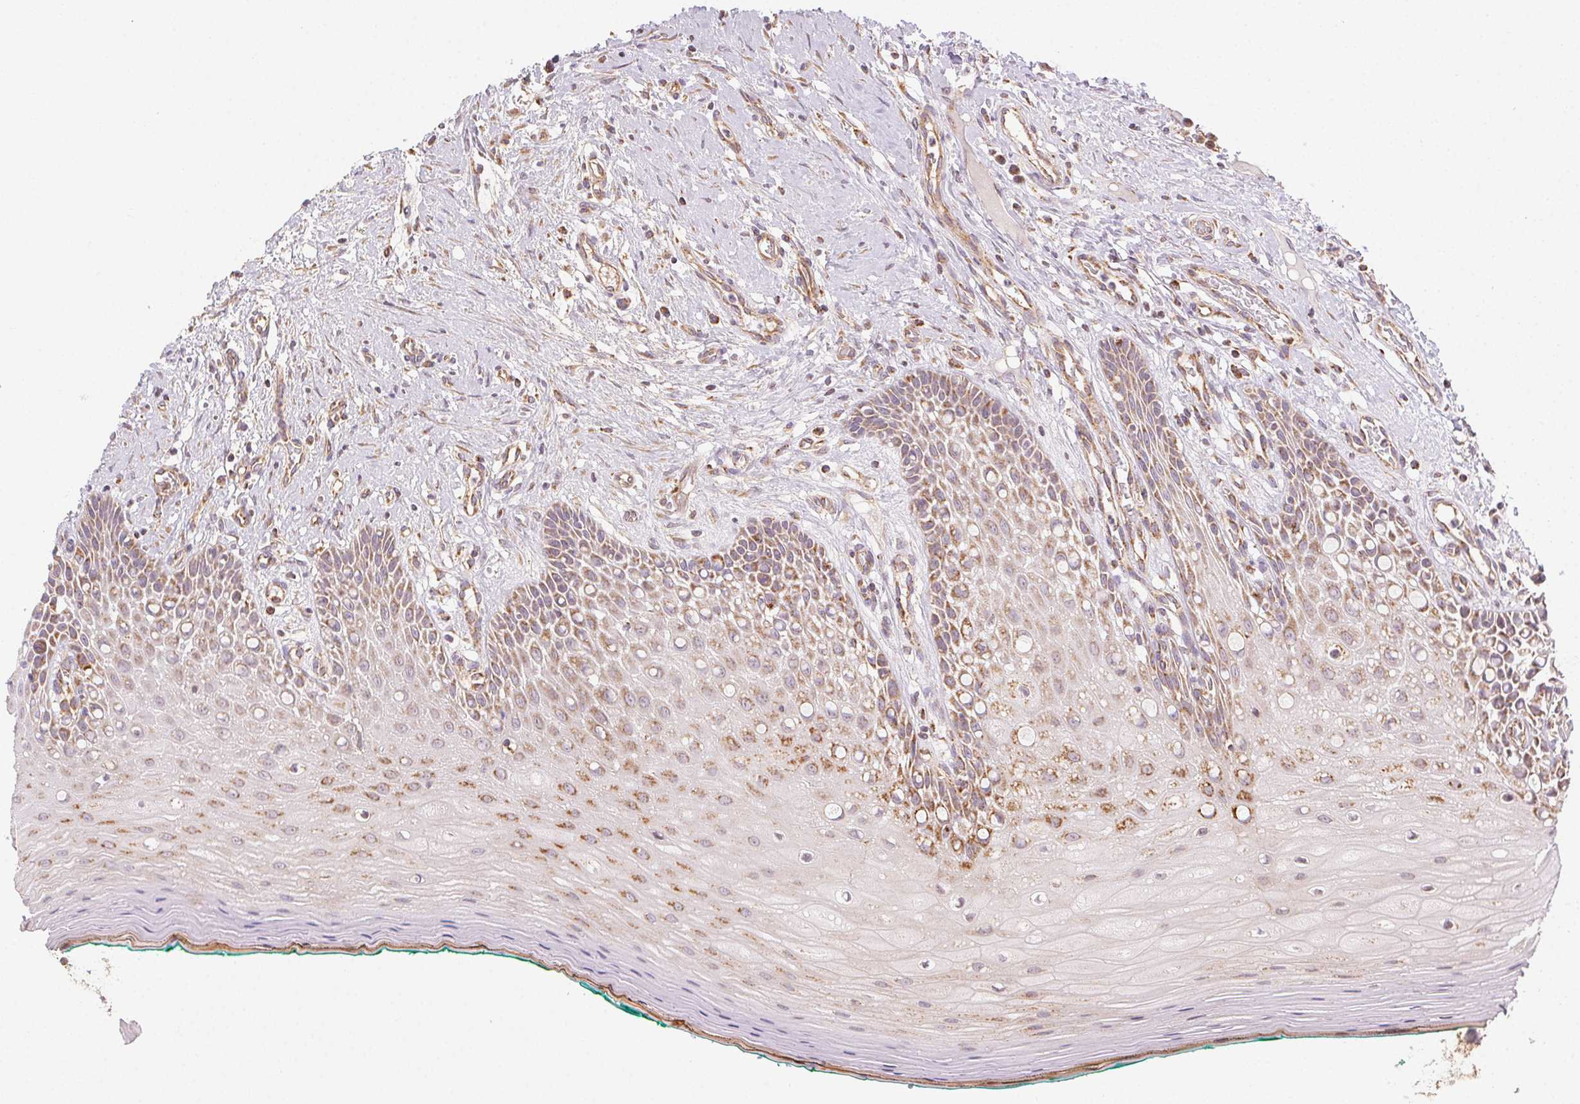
{"staining": {"intensity": "moderate", "quantity": ">75%", "location": "cytoplasmic/membranous"}, "tissue": "oral mucosa", "cell_type": "Squamous epithelial cells", "image_type": "normal", "snomed": [{"axis": "morphology", "description": "Normal tissue, NOS"}, {"axis": "topography", "description": "Oral tissue"}], "caption": "This is a photomicrograph of immunohistochemistry staining of unremarkable oral mucosa, which shows moderate positivity in the cytoplasmic/membranous of squamous epithelial cells.", "gene": "CLPB", "patient": {"sex": "female", "age": 83}}